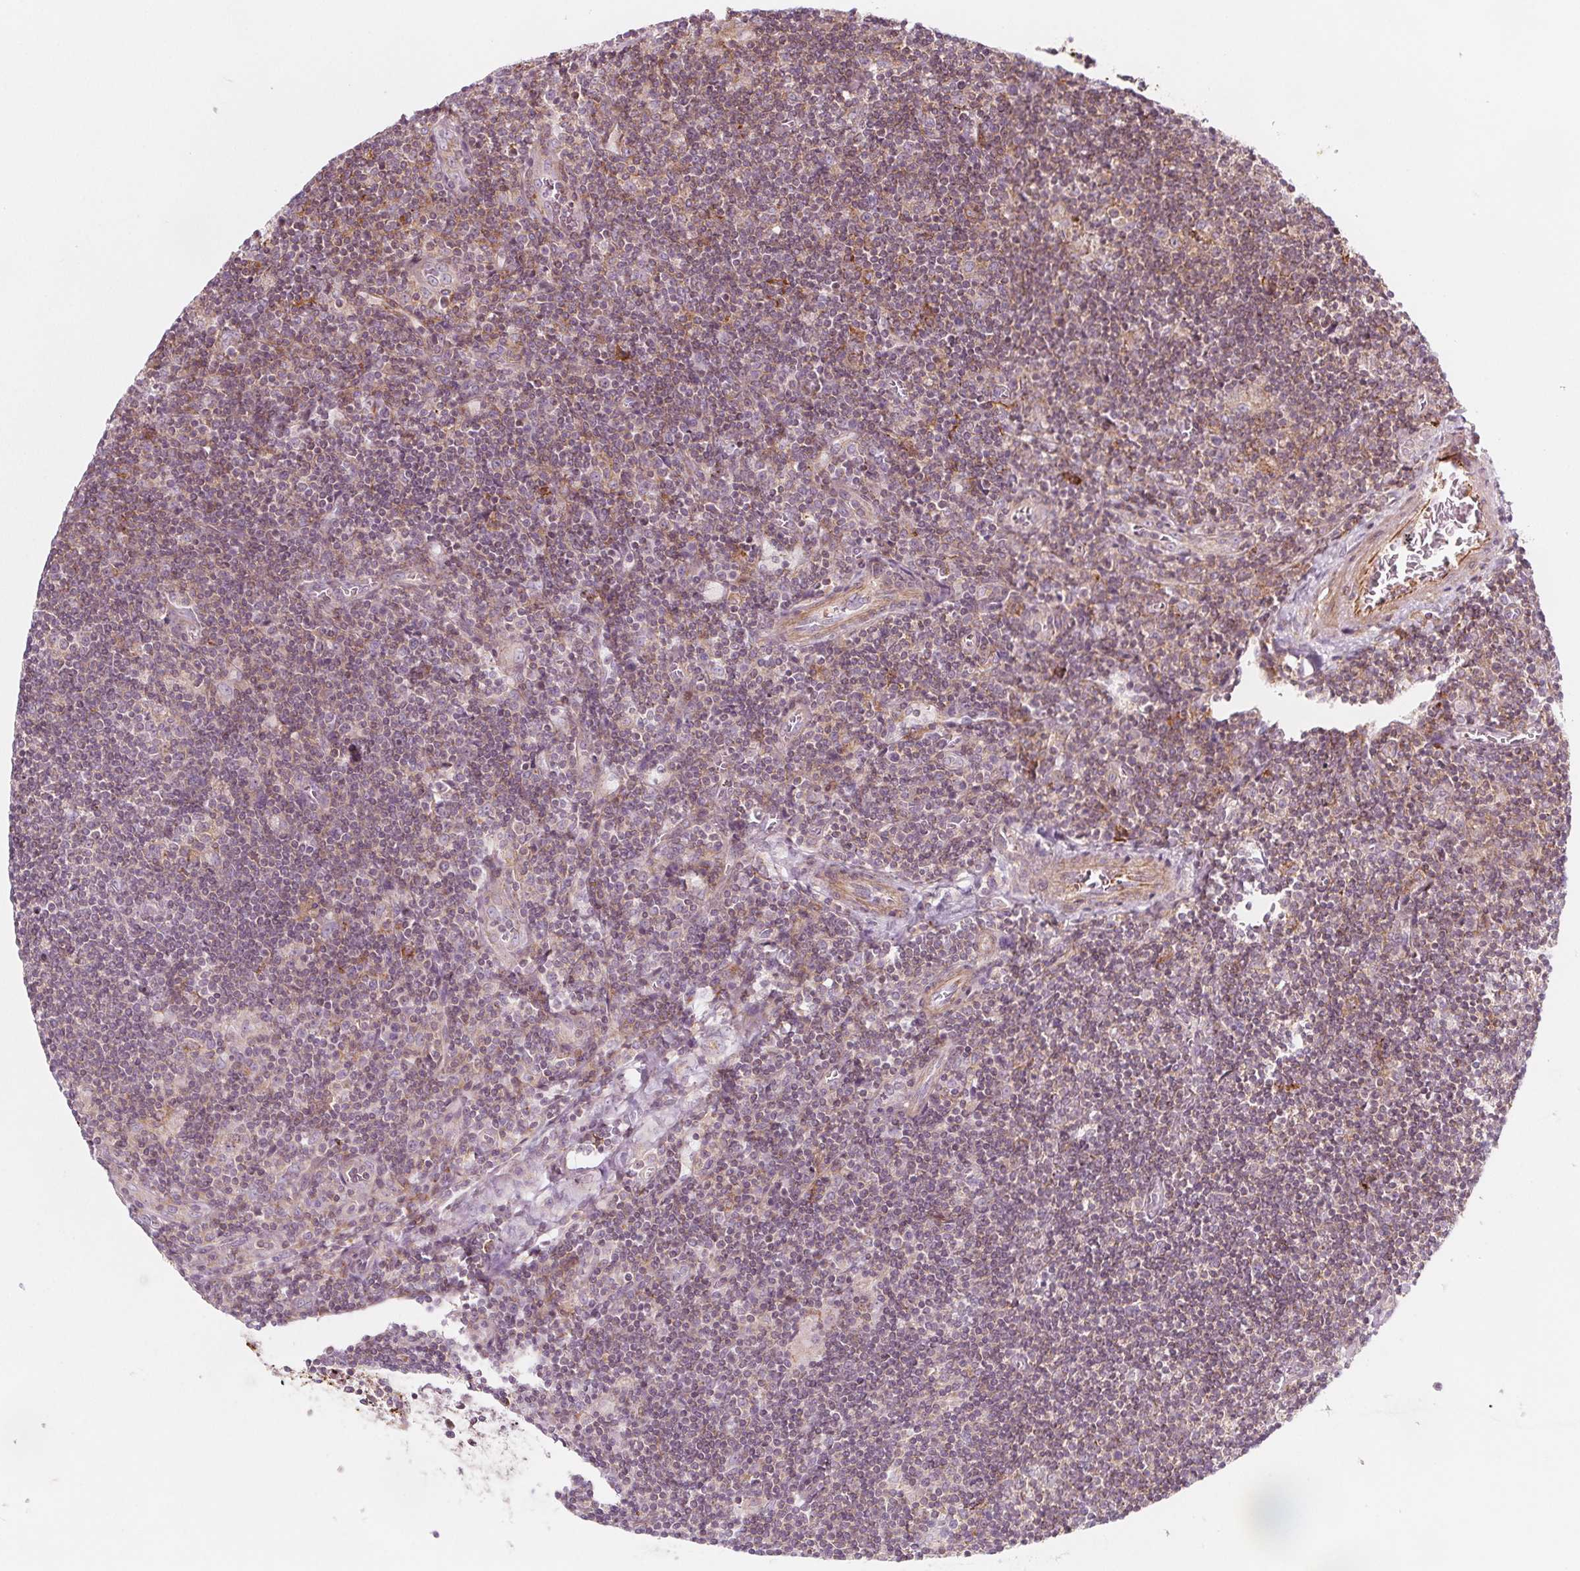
{"staining": {"intensity": "negative", "quantity": "none", "location": "none"}, "tissue": "lymphoma", "cell_type": "Tumor cells", "image_type": "cancer", "snomed": [{"axis": "morphology", "description": "Hodgkin's disease, NOS"}, {"axis": "topography", "description": "Lymph node"}], "caption": "A photomicrograph of lymphoma stained for a protein demonstrates no brown staining in tumor cells.", "gene": "ADAM33", "patient": {"sex": "male", "age": 40}}